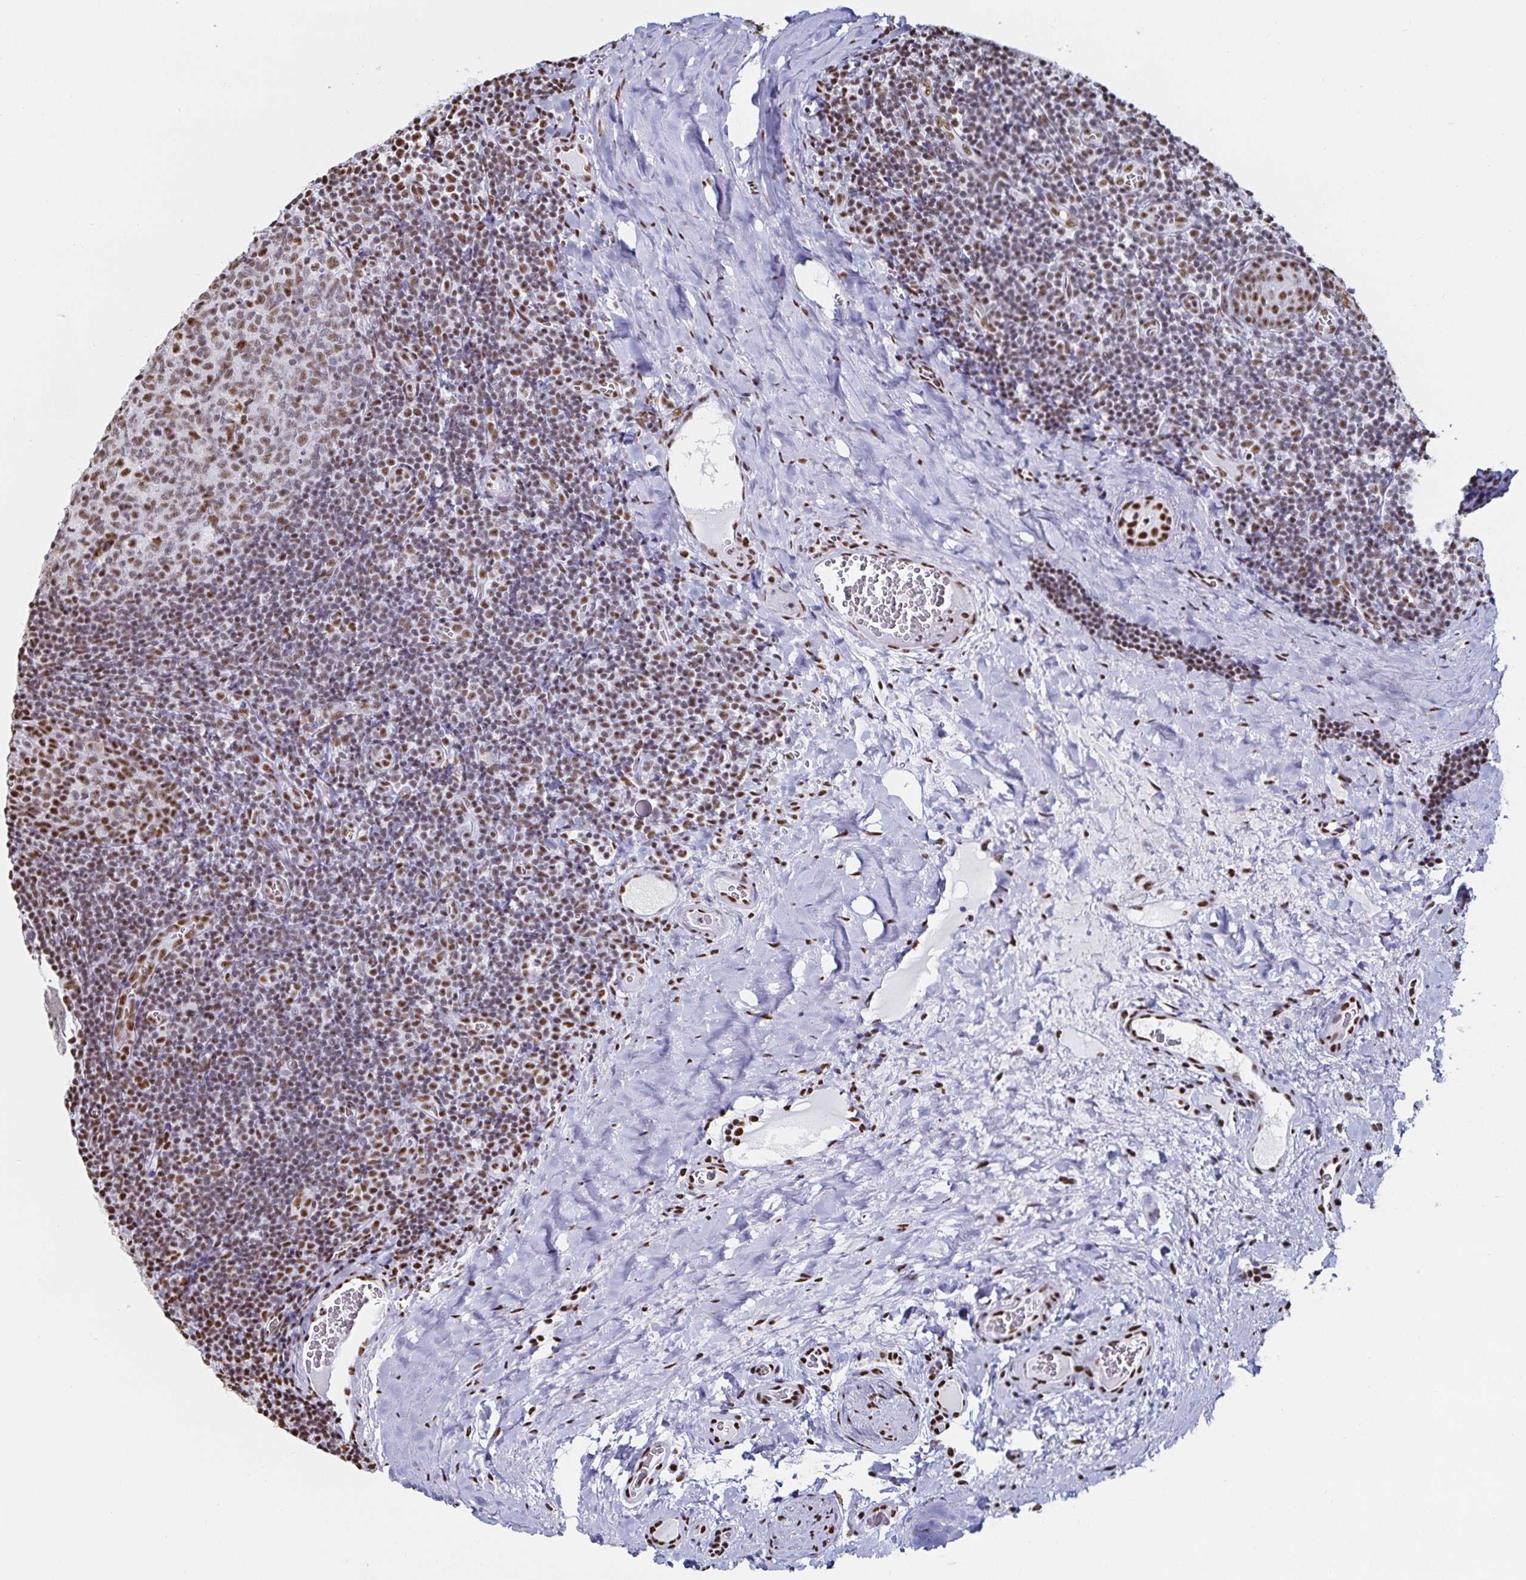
{"staining": {"intensity": "moderate", "quantity": "<25%", "location": "nuclear"}, "tissue": "tonsil", "cell_type": "Germinal center cells", "image_type": "normal", "snomed": [{"axis": "morphology", "description": "Normal tissue, NOS"}, {"axis": "morphology", "description": "Inflammation, NOS"}, {"axis": "topography", "description": "Tonsil"}], "caption": "DAB (3,3'-diaminobenzidine) immunohistochemical staining of benign tonsil displays moderate nuclear protein expression in about <25% of germinal center cells.", "gene": "DDX39B", "patient": {"sex": "female", "age": 31}}